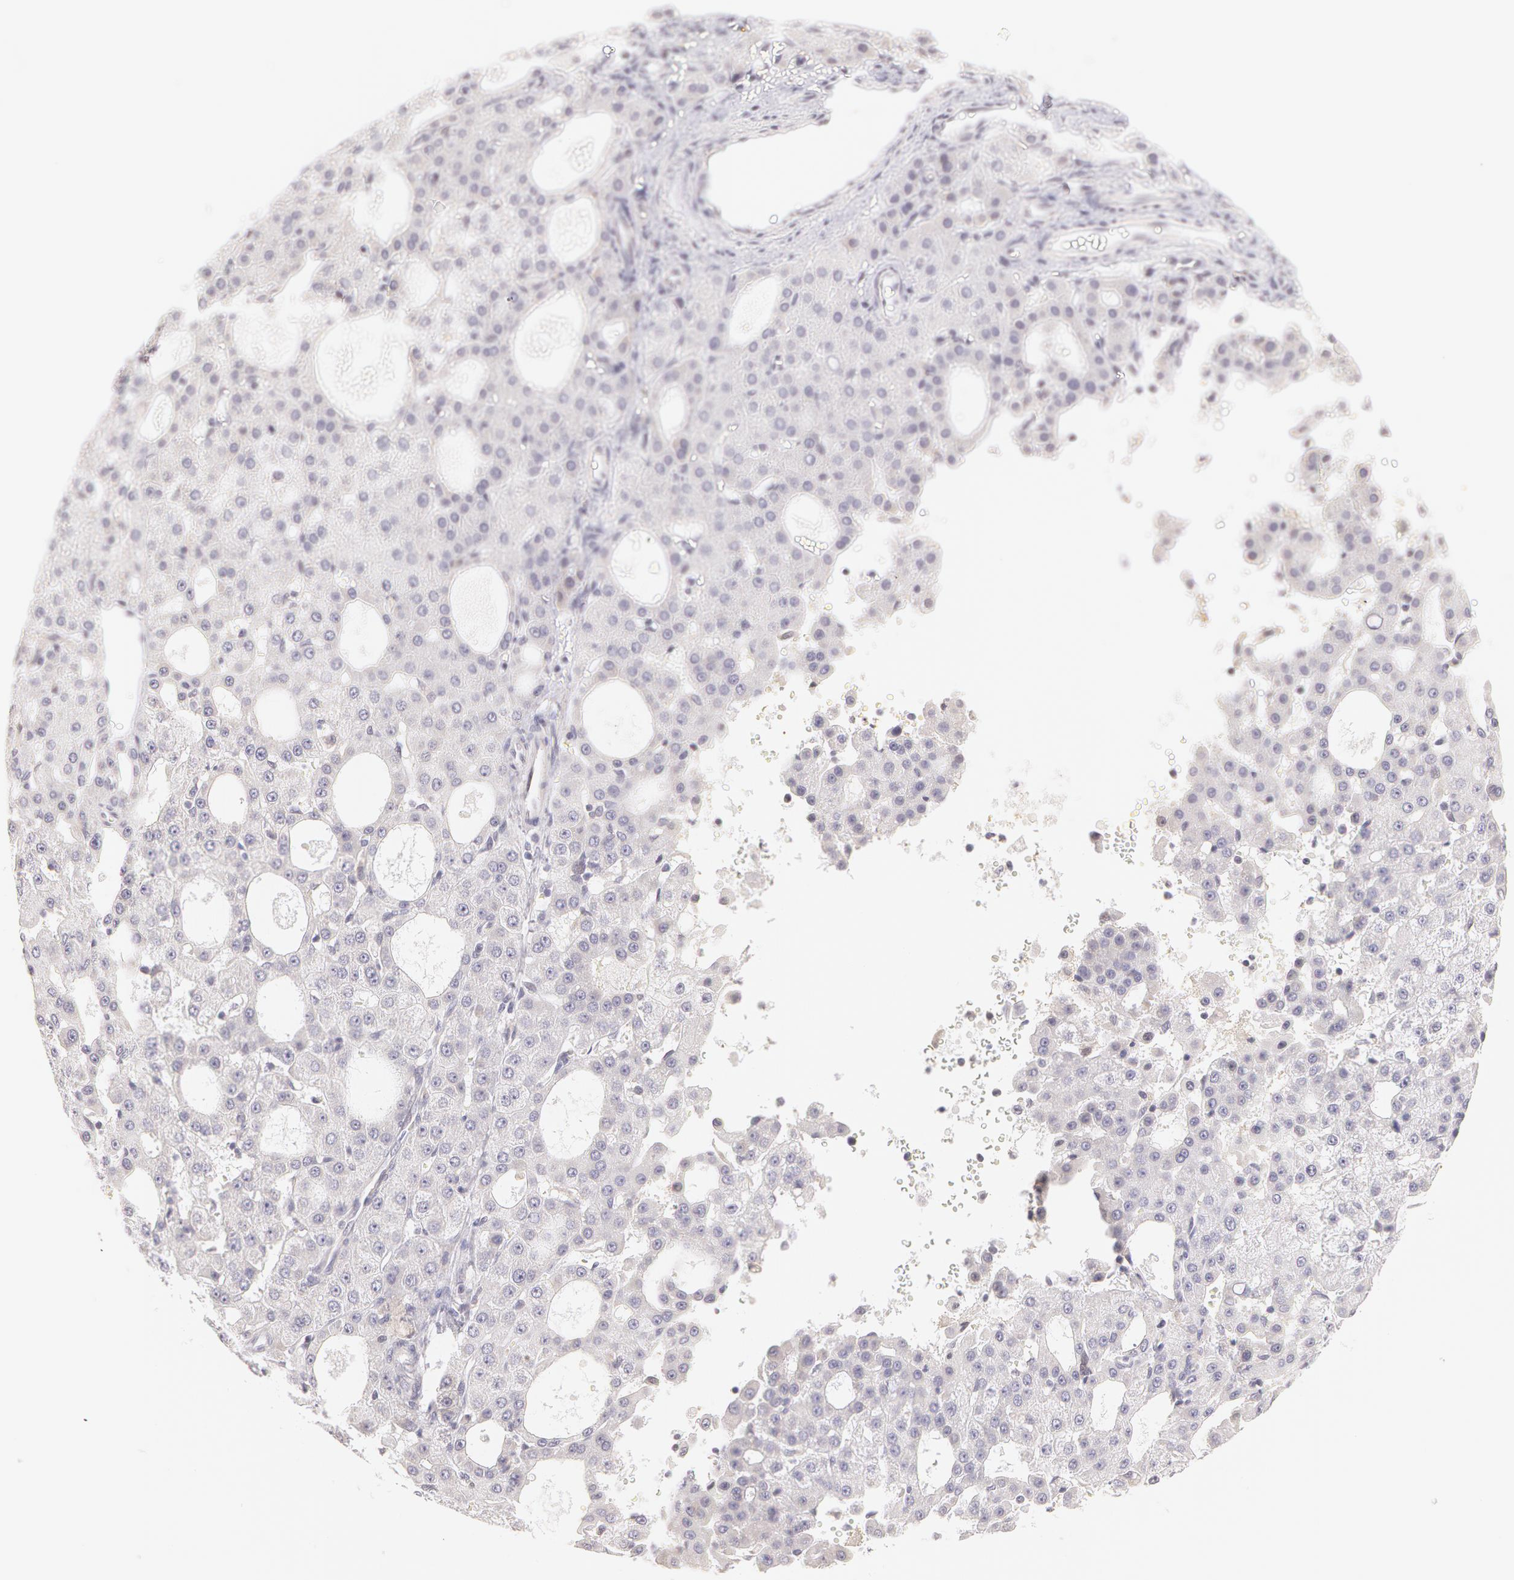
{"staining": {"intensity": "negative", "quantity": "none", "location": "none"}, "tissue": "liver cancer", "cell_type": "Tumor cells", "image_type": "cancer", "snomed": [{"axis": "morphology", "description": "Carcinoma, Hepatocellular, NOS"}, {"axis": "topography", "description": "Liver"}], "caption": "There is no significant staining in tumor cells of hepatocellular carcinoma (liver).", "gene": "ZNF597", "patient": {"sex": "male", "age": 47}}